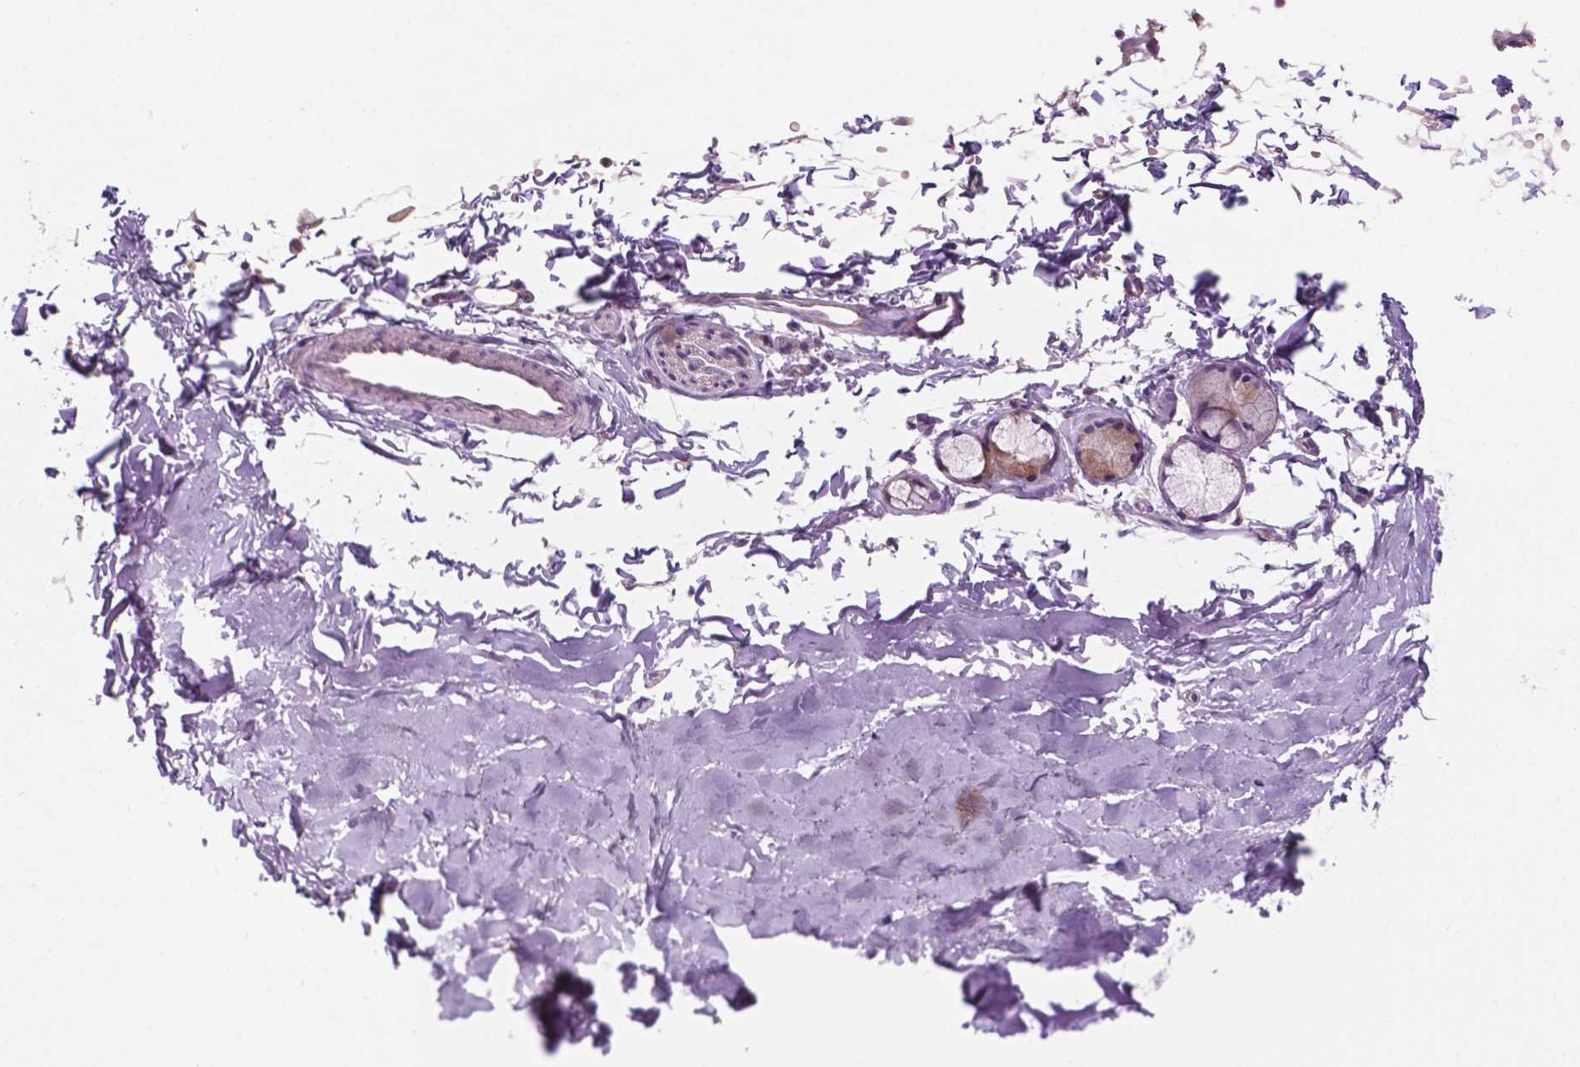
{"staining": {"intensity": "weak", "quantity": "<25%", "location": "cytoplasmic/membranous"}, "tissue": "adipose tissue", "cell_type": "Adipocytes", "image_type": "normal", "snomed": [{"axis": "morphology", "description": "Normal tissue, NOS"}, {"axis": "topography", "description": "Cartilage tissue"}, {"axis": "topography", "description": "Bronchus"}], "caption": "This is a photomicrograph of immunohistochemistry staining of normal adipose tissue, which shows no staining in adipocytes.", "gene": "SBSN", "patient": {"sex": "female", "age": 79}}